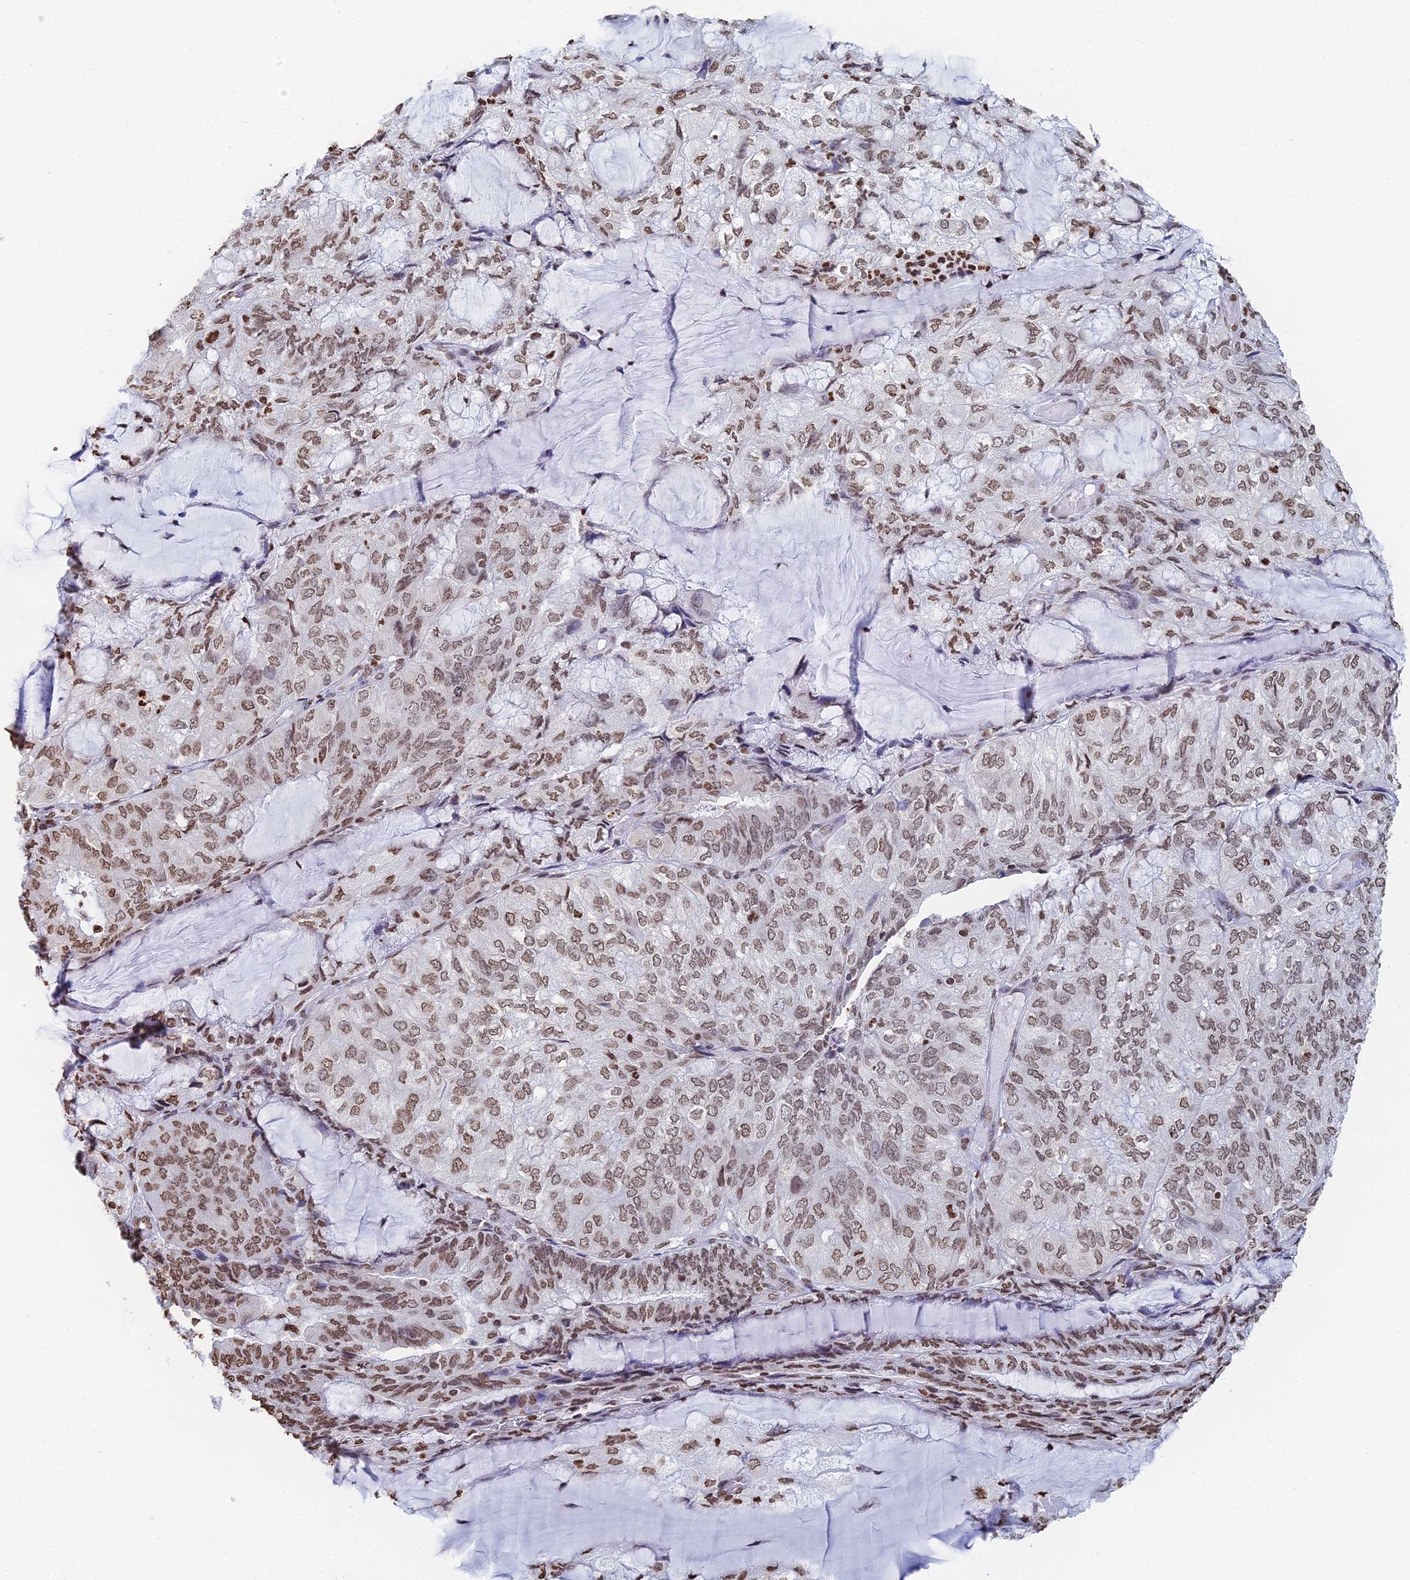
{"staining": {"intensity": "moderate", "quantity": ">75%", "location": "nuclear"}, "tissue": "endometrial cancer", "cell_type": "Tumor cells", "image_type": "cancer", "snomed": [{"axis": "morphology", "description": "Adenocarcinoma, NOS"}, {"axis": "topography", "description": "Endometrium"}], "caption": "Protein analysis of adenocarcinoma (endometrial) tissue displays moderate nuclear staining in about >75% of tumor cells.", "gene": "GBP3", "patient": {"sex": "female", "age": 81}}